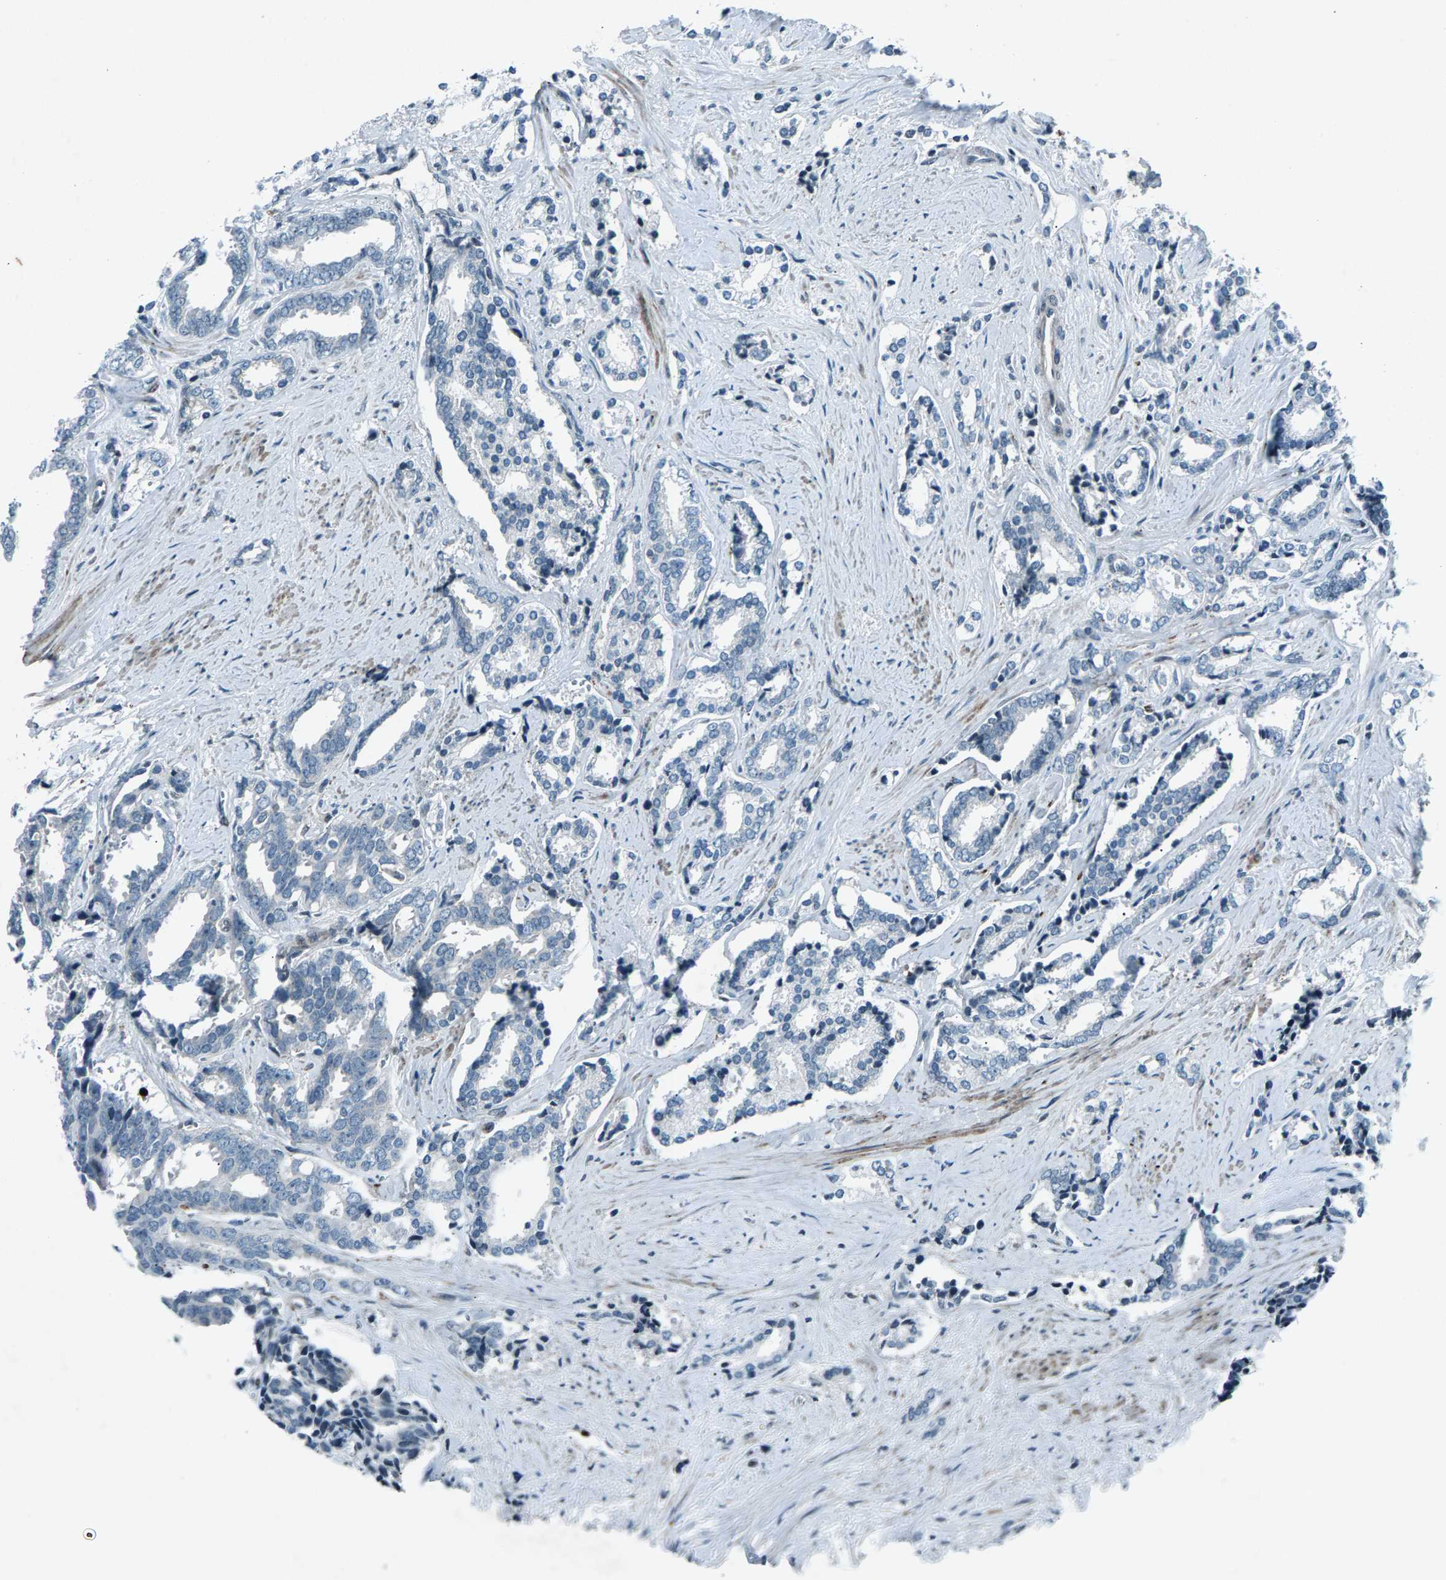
{"staining": {"intensity": "negative", "quantity": "none", "location": "none"}, "tissue": "prostate cancer", "cell_type": "Tumor cells", "image_type": "cancer", "snomed": [{"axis": "morphology", "description": "Adenocarcinoma, High grade"}, {"axis": "topography", "description": "Prostate"}], "caption": "Micrograph shows no protein expression in tumor cells of prostate high-grade adenocarcinoma tissue.", "gene": "ZPR1", "patient": {"sex": "male", "age": 67}}